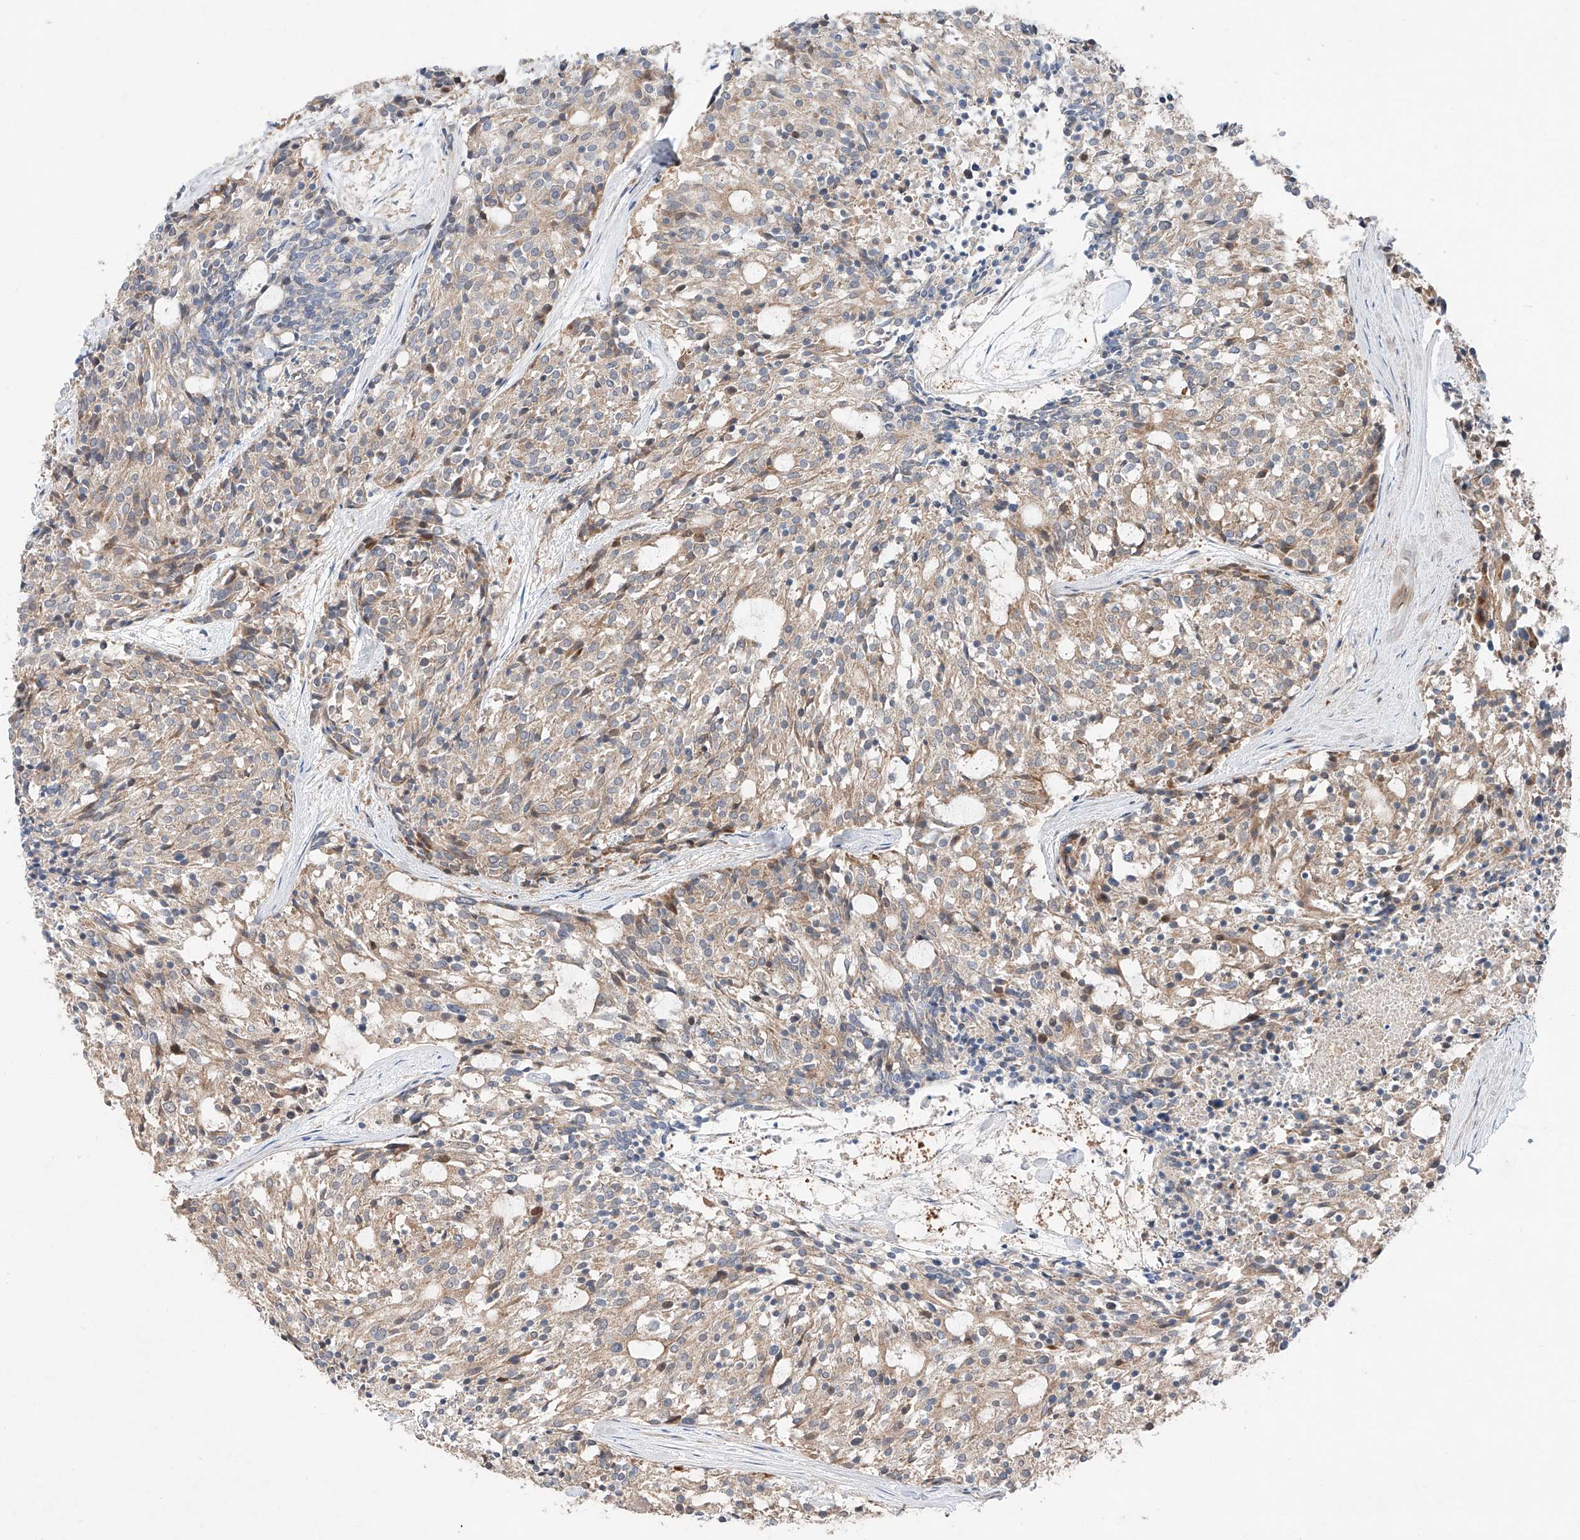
{"staining": {"intensity": "weak", "quantity": ">75%", "location": "cytoplasmic/membranous"}, "tissue": "carcinoid", "cell_type": "Tumor cells", "image_type": "cancer", "snomed": [{"axis": "morphology", "description": "Carcinoid, malignant, NOS"}, {"axis": "topography", "description": "Pancreas"}], "caption": "High-magnification brightfield microscopy of malignant carcinoid stained with DAB (3,3'-diaminobenzidine) (brown) and counterstained with hematoxylin (blue). tumor cells exhibit weak cytoplasmic/membranous expression is present in approximately>75% of cells.", "gene": "USF3", "patient": {"sex": "female", "age": 54}}